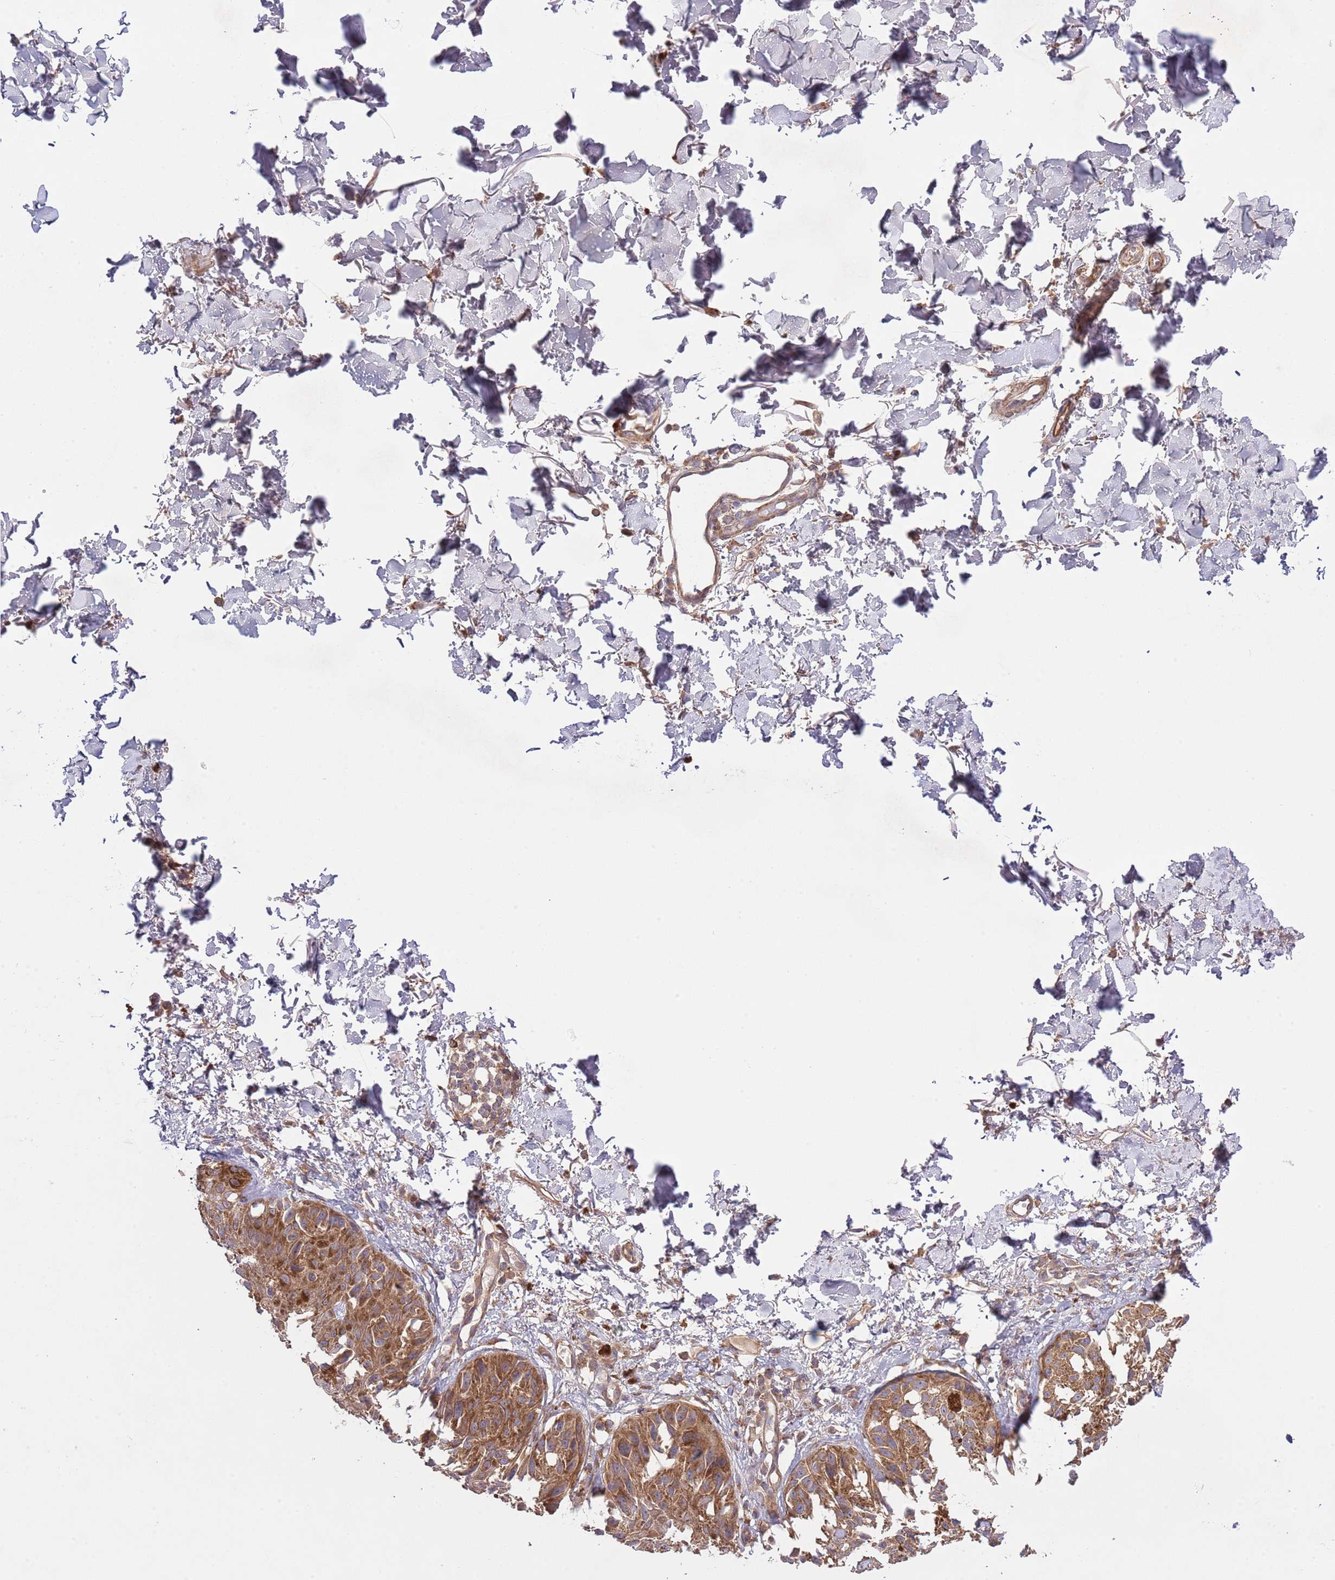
{"staining": {"intensity": "moderate", "quantity": ">75%", "location": "cytoplasmic/membranous"}, "tissue": "melanoma", "cell_type": "Tumor cells", "image_type": "cancer", "snomed": [{"axis": "morphology", "description": "Malignant melanoma, NOS"}, {"axis": "topography", "description": "Skin"}], "caption": "Brown immunohistochemical staining in malignant melanoma exhibits moderate cytoplasmic/membranous staining in about >75% of tumor cells.", "gene": "MFNG", "patient": {"sex": "male", "age": 73}}